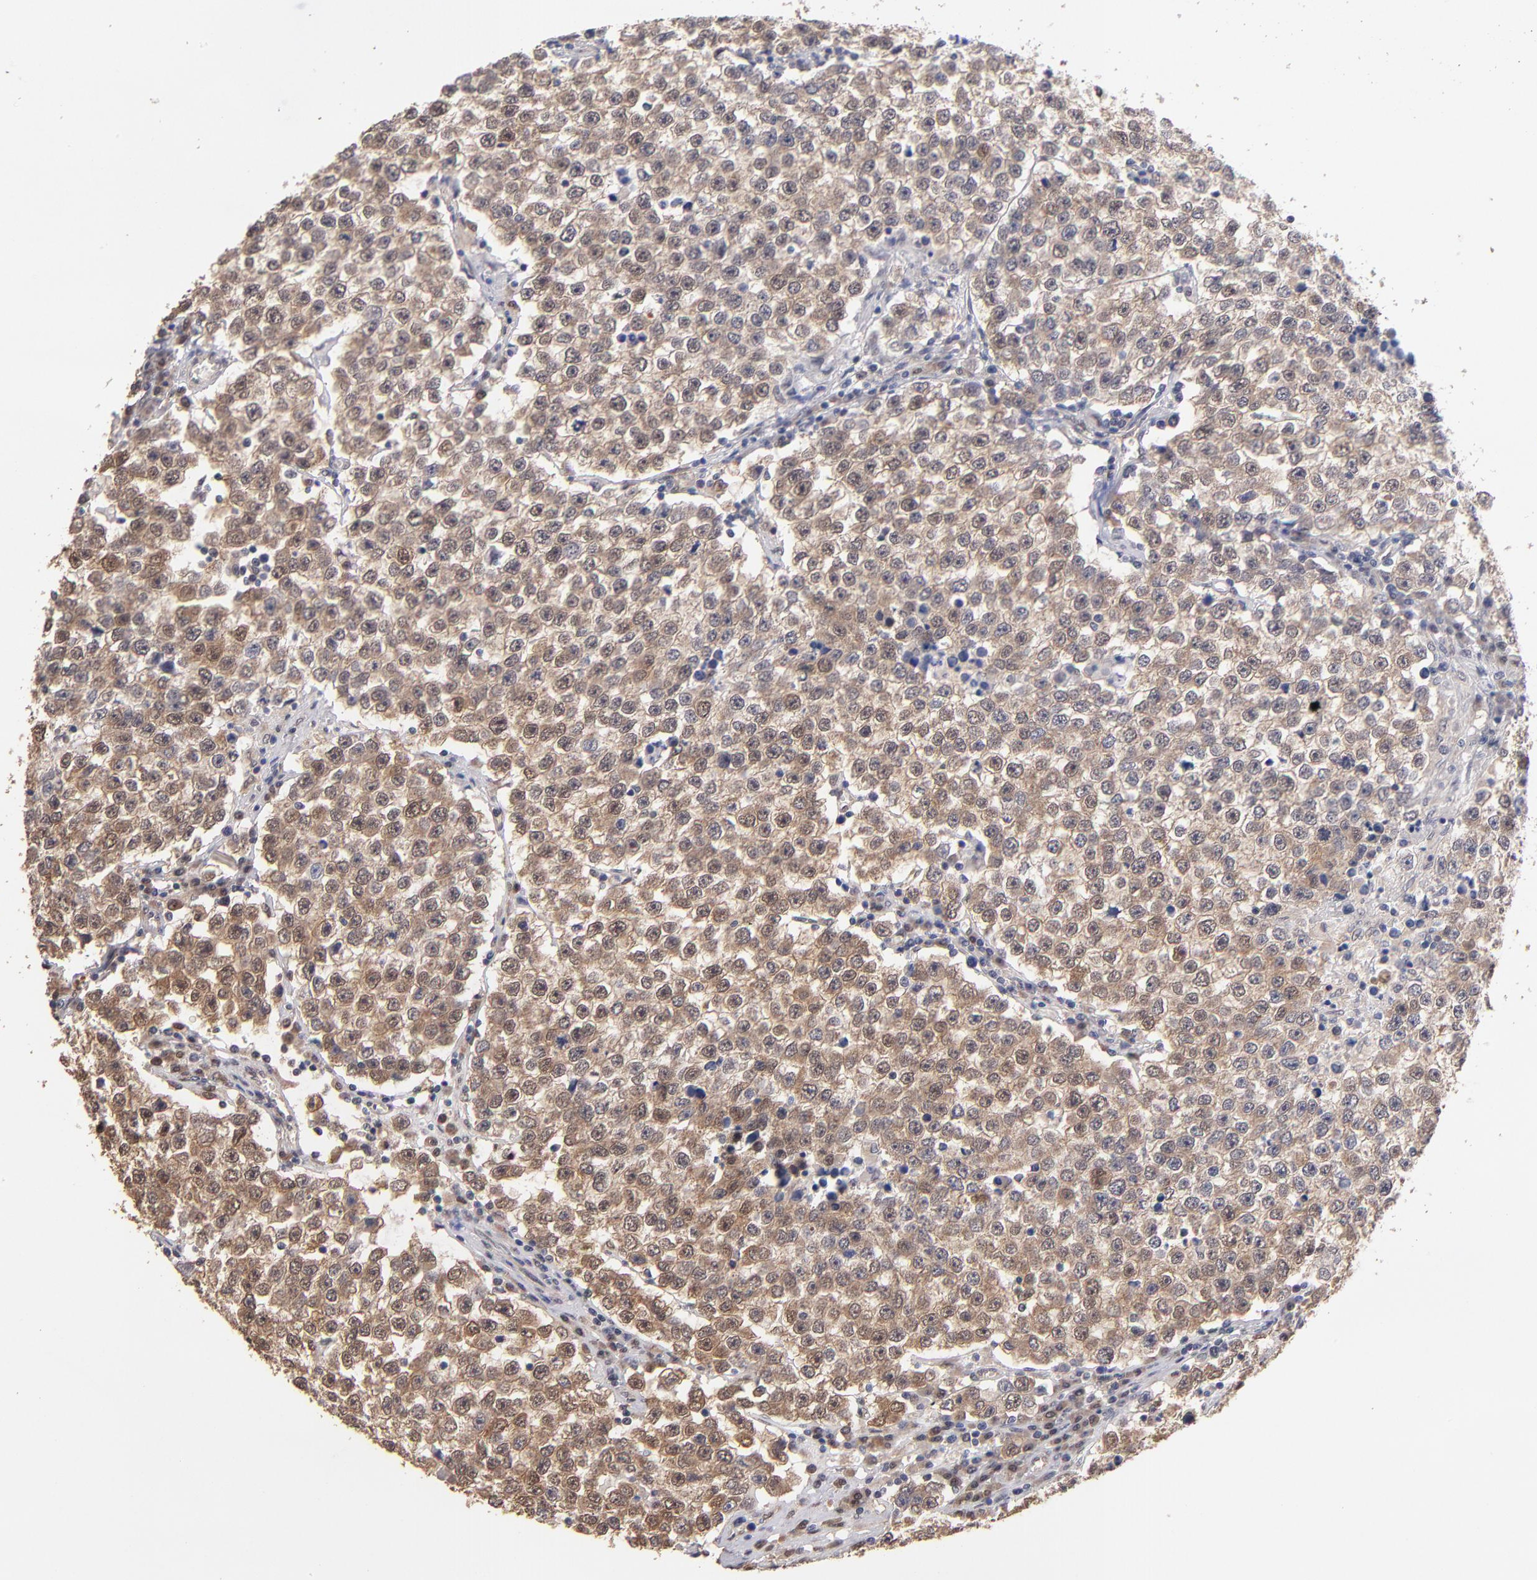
{"staining": {"intensity": "weak", "quantity": "25%-75%", "location": "cytoplasmic/membranous"}, "tissue": "testis cancer", "cell_type": "Tumor cells", "image_type": "cancer", "snomed": [{"axis": "morphology", "description": "Seminoma, NOS"}, {"axis": "topography", "description": "Testis"}], "caption": "Human testis cancer (seminoma) stained with a protein marker demonstrates weak staining in tumor cells.", "gene": "PSMD10", "patient": {"sex": "male", "age": 36}}